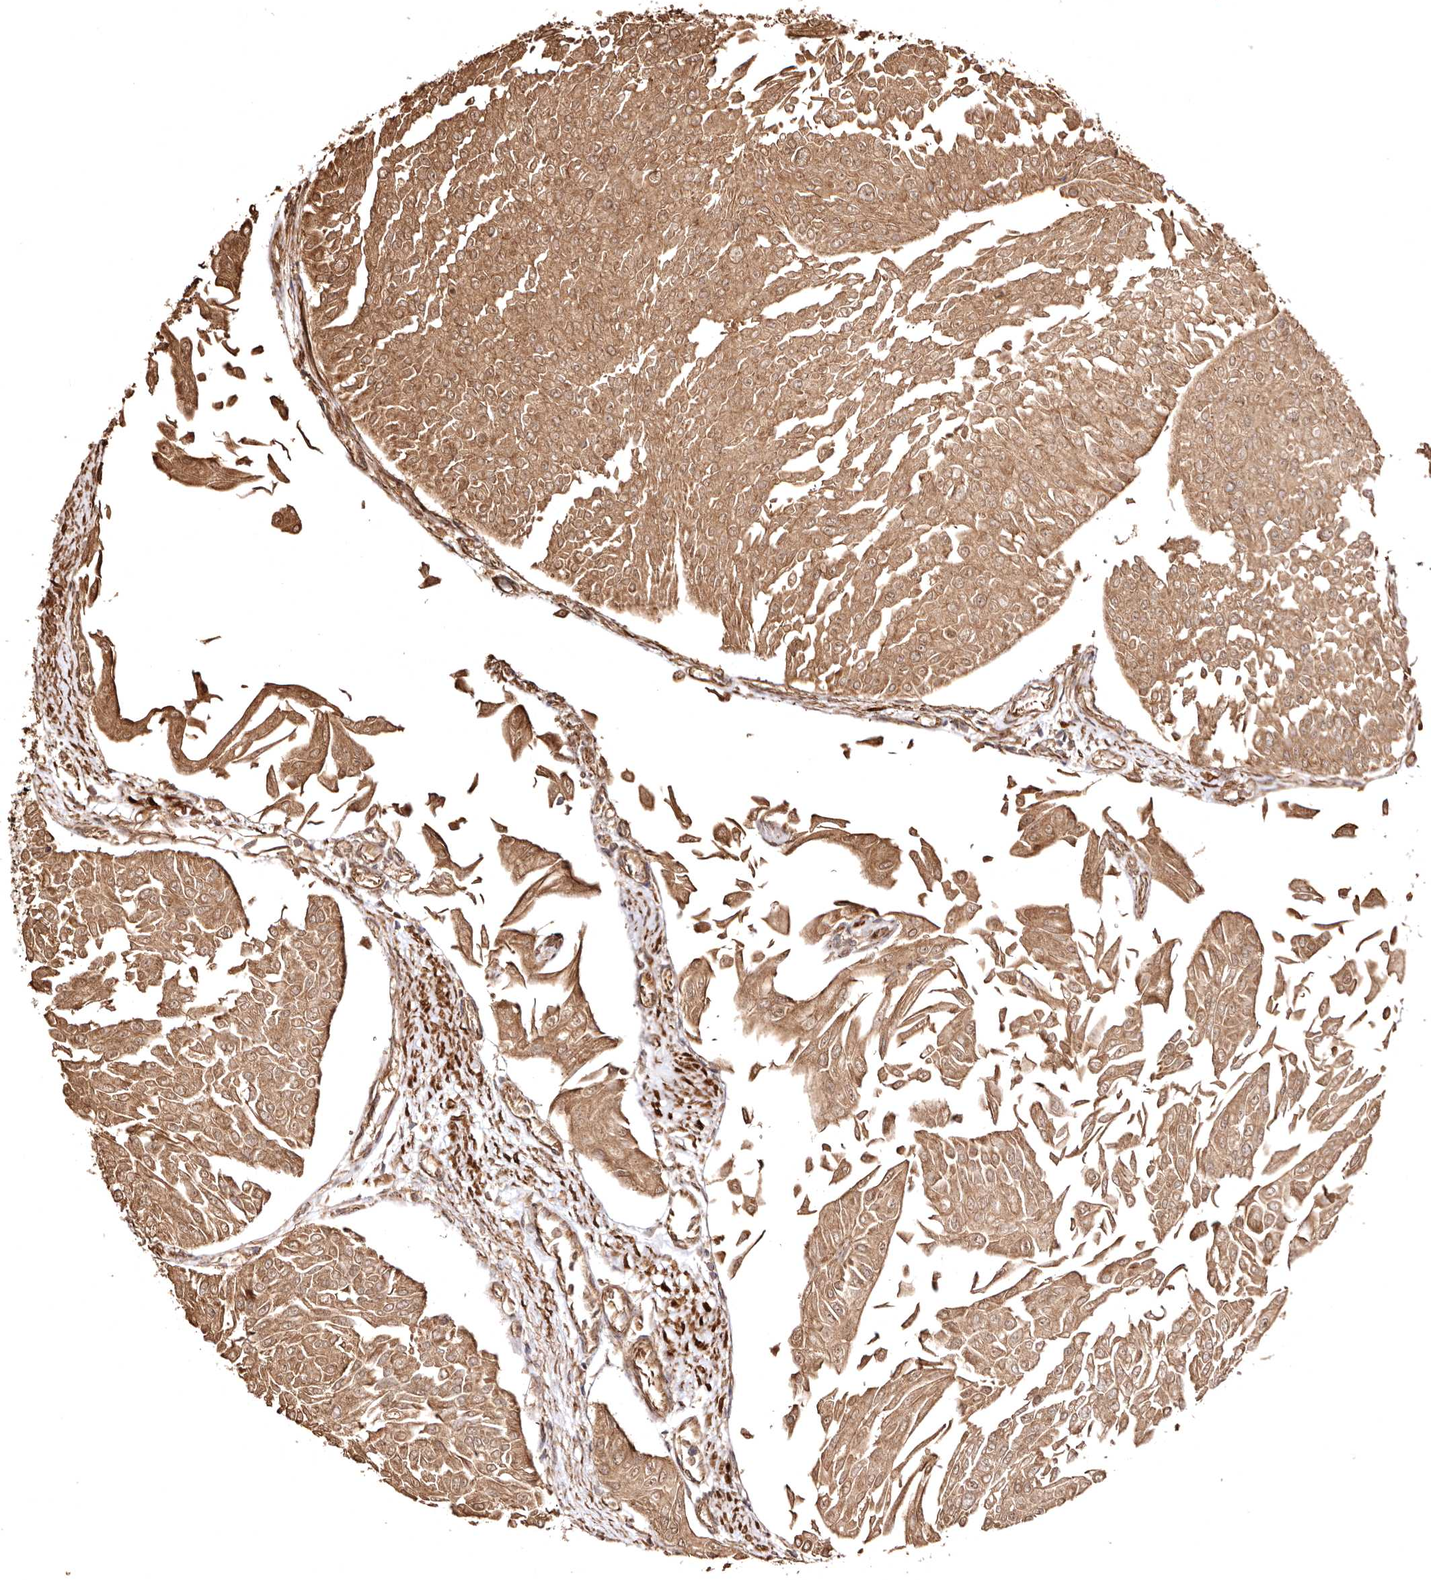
{"staining": {"intensity": "moderate", "quantity": ">75%", "location": "cytoplasmic/membranous"}, "tissue": "urothelial cancer", "cell_type": "Tumor cells", "image_type": "cancer", "snomed": [{"axis": "morphology", "description": "Urothelial carcinoma, Low grade"}, {"axis": "topography", "description": "Urinary bladder"}], "caption": "Protein staining demonstrates moderate cytoplasmic/membranous positivity in approximately >75% of tumor cells in urothelial cancer.", "gene": "MACC1", "patient": {"sex": "male", "age": 67}}